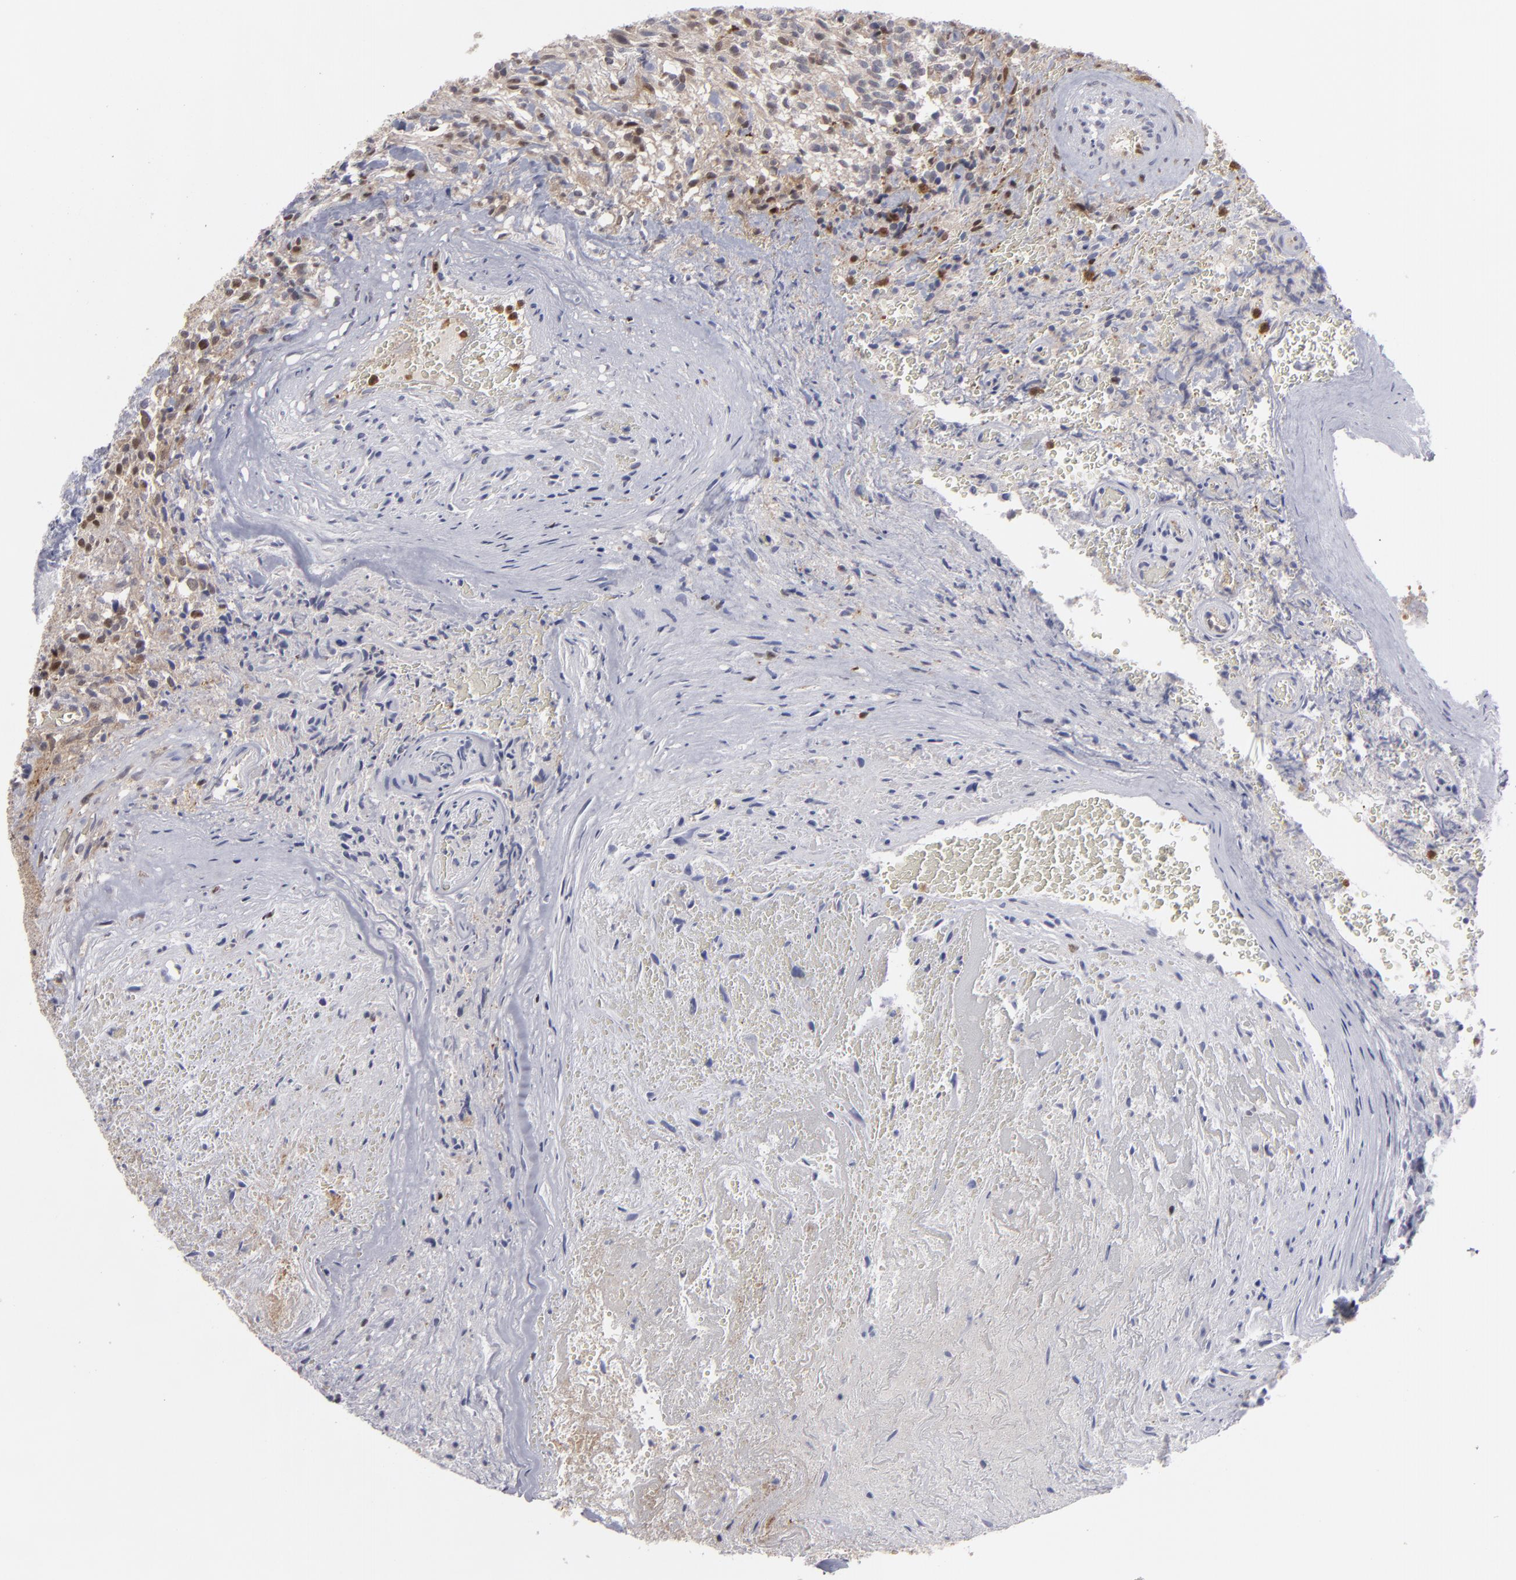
{"staining": {"intensity": "moderate", "quantity": "<25%", "location": "cytoplasmic/membranous,nuclear"}, "tissue": "glioma", "cell_type": "Tumor cells", "image_type": "cancer", "snomed": [{"axis": "morphology", "description": "Normal tissue, NOS"}, {"axis": "morphology", "description": "Glioma, malignant, High grade"}, {"axis": "topography", "description": "Cerebral cortex"}], "caption": "A brown stain shows moderate cytoplasmic/membranous and nuclear expression of a protein in glioma tumor cells.", "gene": "GSR", "patient": {"sex": "male", "age": 75}}